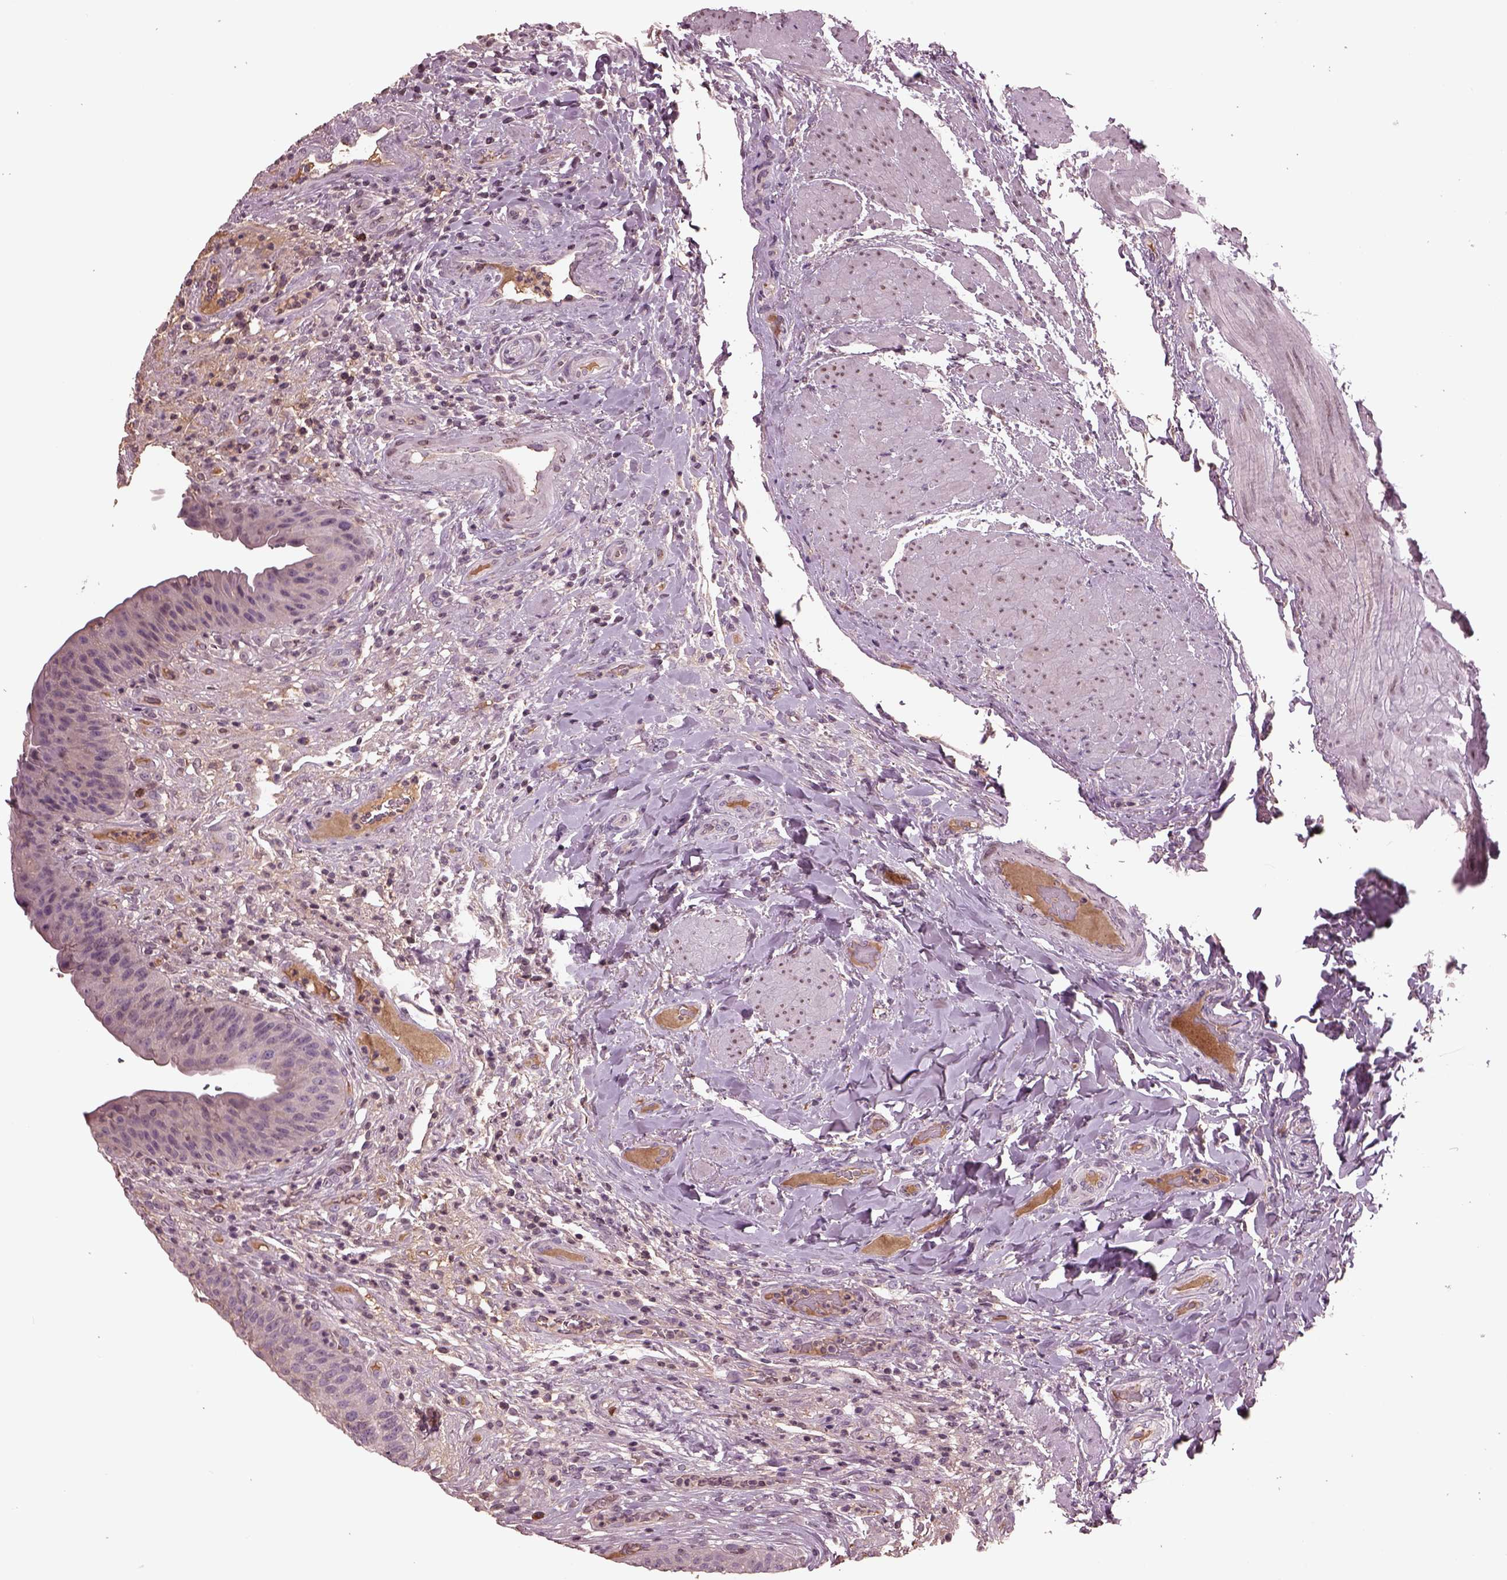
{"staining": {"intensity": "negative", "quantity": "none", "location": "none"}, "tissue": "urinary bladder", "cell_type": "Urothelial cells", "image_type": "normal", "snomed": [{"axis": "morphology", "description": "Normal tissue, NOS"}, {"axis": "topography", "description": "Urinary bladder"}], "caption": "IHC micrograph of unremarkable human urinary bladder stained for a protein (brown), which demonstrates no positivity in urothelial cells.", "gene": "PTX4", "patient": {"sex": "male", "age": 66}}